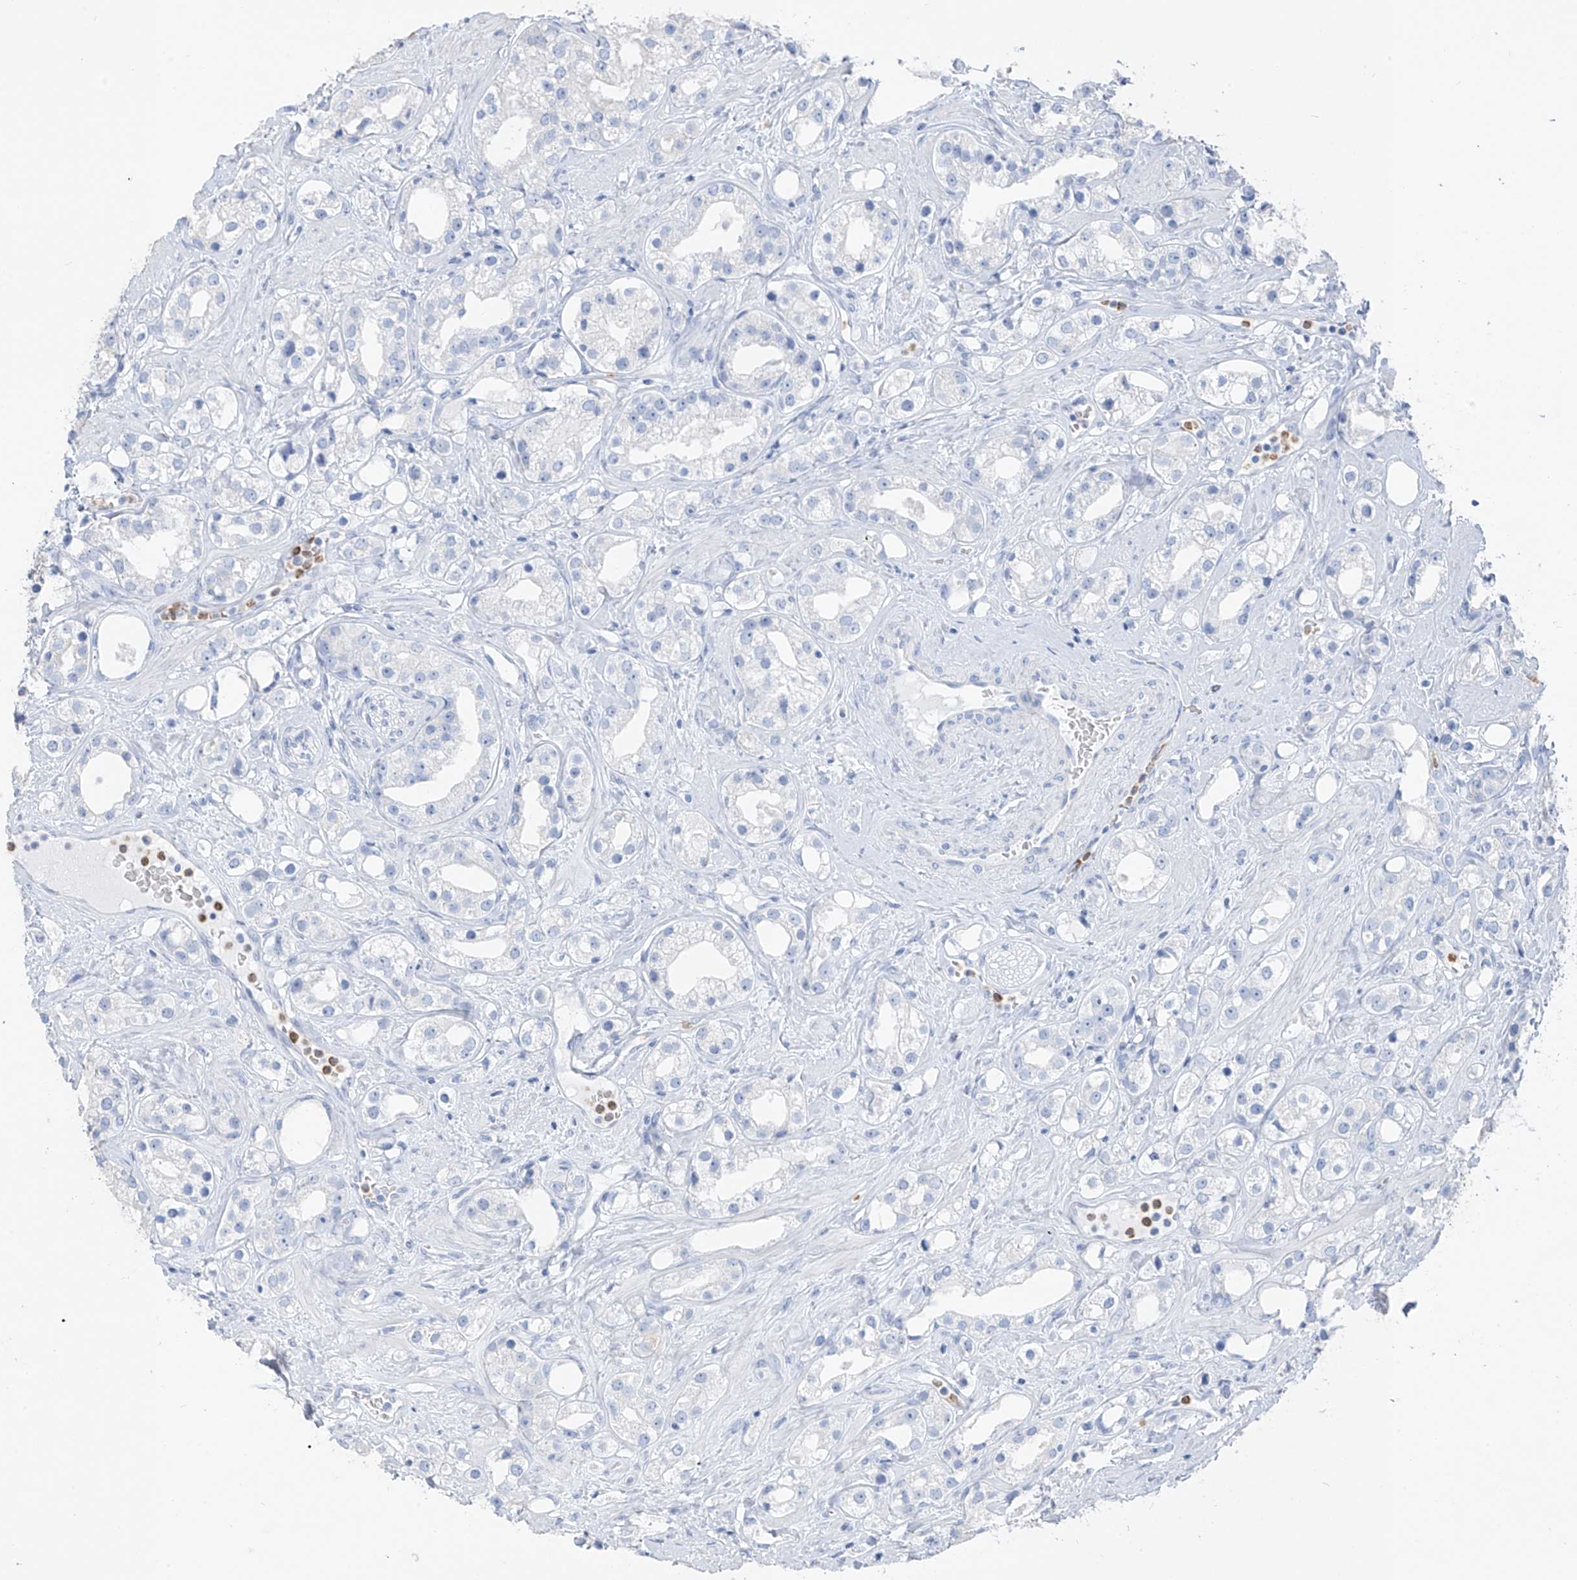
{"staining": {"intensity": "negative", "quantity": "none", "location": "none"}, "tissue": "prostate cancer", "cell_type": "Tumor cells", "image_type": "cancer", "snomed": [{"axis": "morphology", "description": "Adenocarcinoma, NOS"}, {"axis": "topography", "description": "Prostate"}], "caption": "Immunohistochemistry (IHC) histopathology image of adenocarcinoma (prostate) stained for a protein (brown), which shows no positivity in tumor cells.", "gene": "PAFAH1B3", "patient": {"sex": "male", "age": 79}}